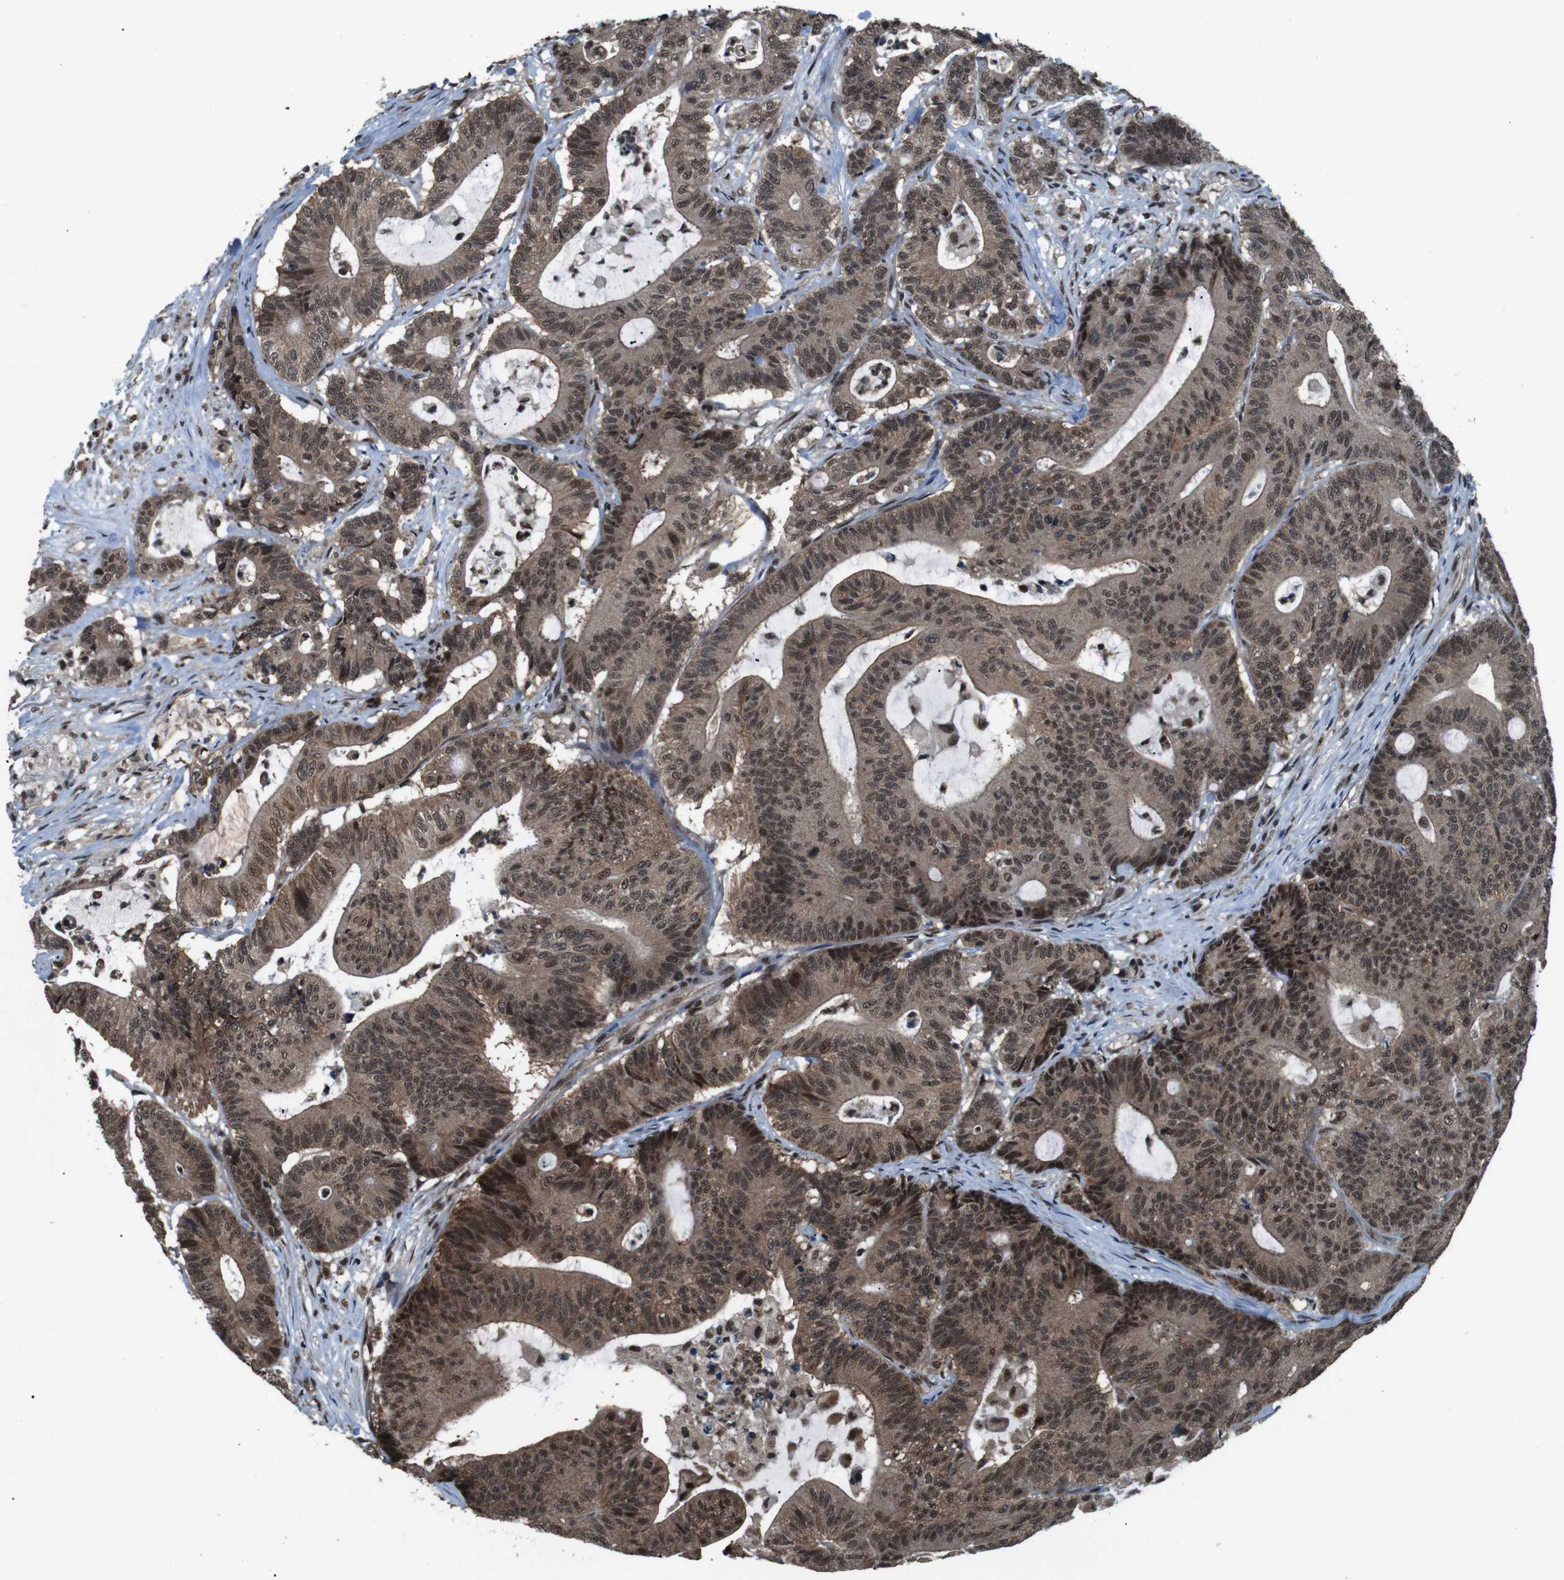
{"staining": {"intensity": "moderate", "quantity": ">75%", "location": "cytoplasmic/membranous,nuclear"}, "tissue": "colorectal cancer", "cell_type": "Tumor cells", "image_type": "cancer", "snomed": [{"axis": "morphology", "description": "Adenocarcinoma, NOS"}, {"axis": "topography", "description": "Colon"}], "caption": "High-power microscopy captured an immunohistochemistry (IHC) histopathology image of adenocarcinoma (colorectal), revealing moderate cytoplasmic/membranous and nuclear staining in about >75% of tumor cells.", "gene": "NR4A2", "patient": {"sex": "female", "age": 84}}